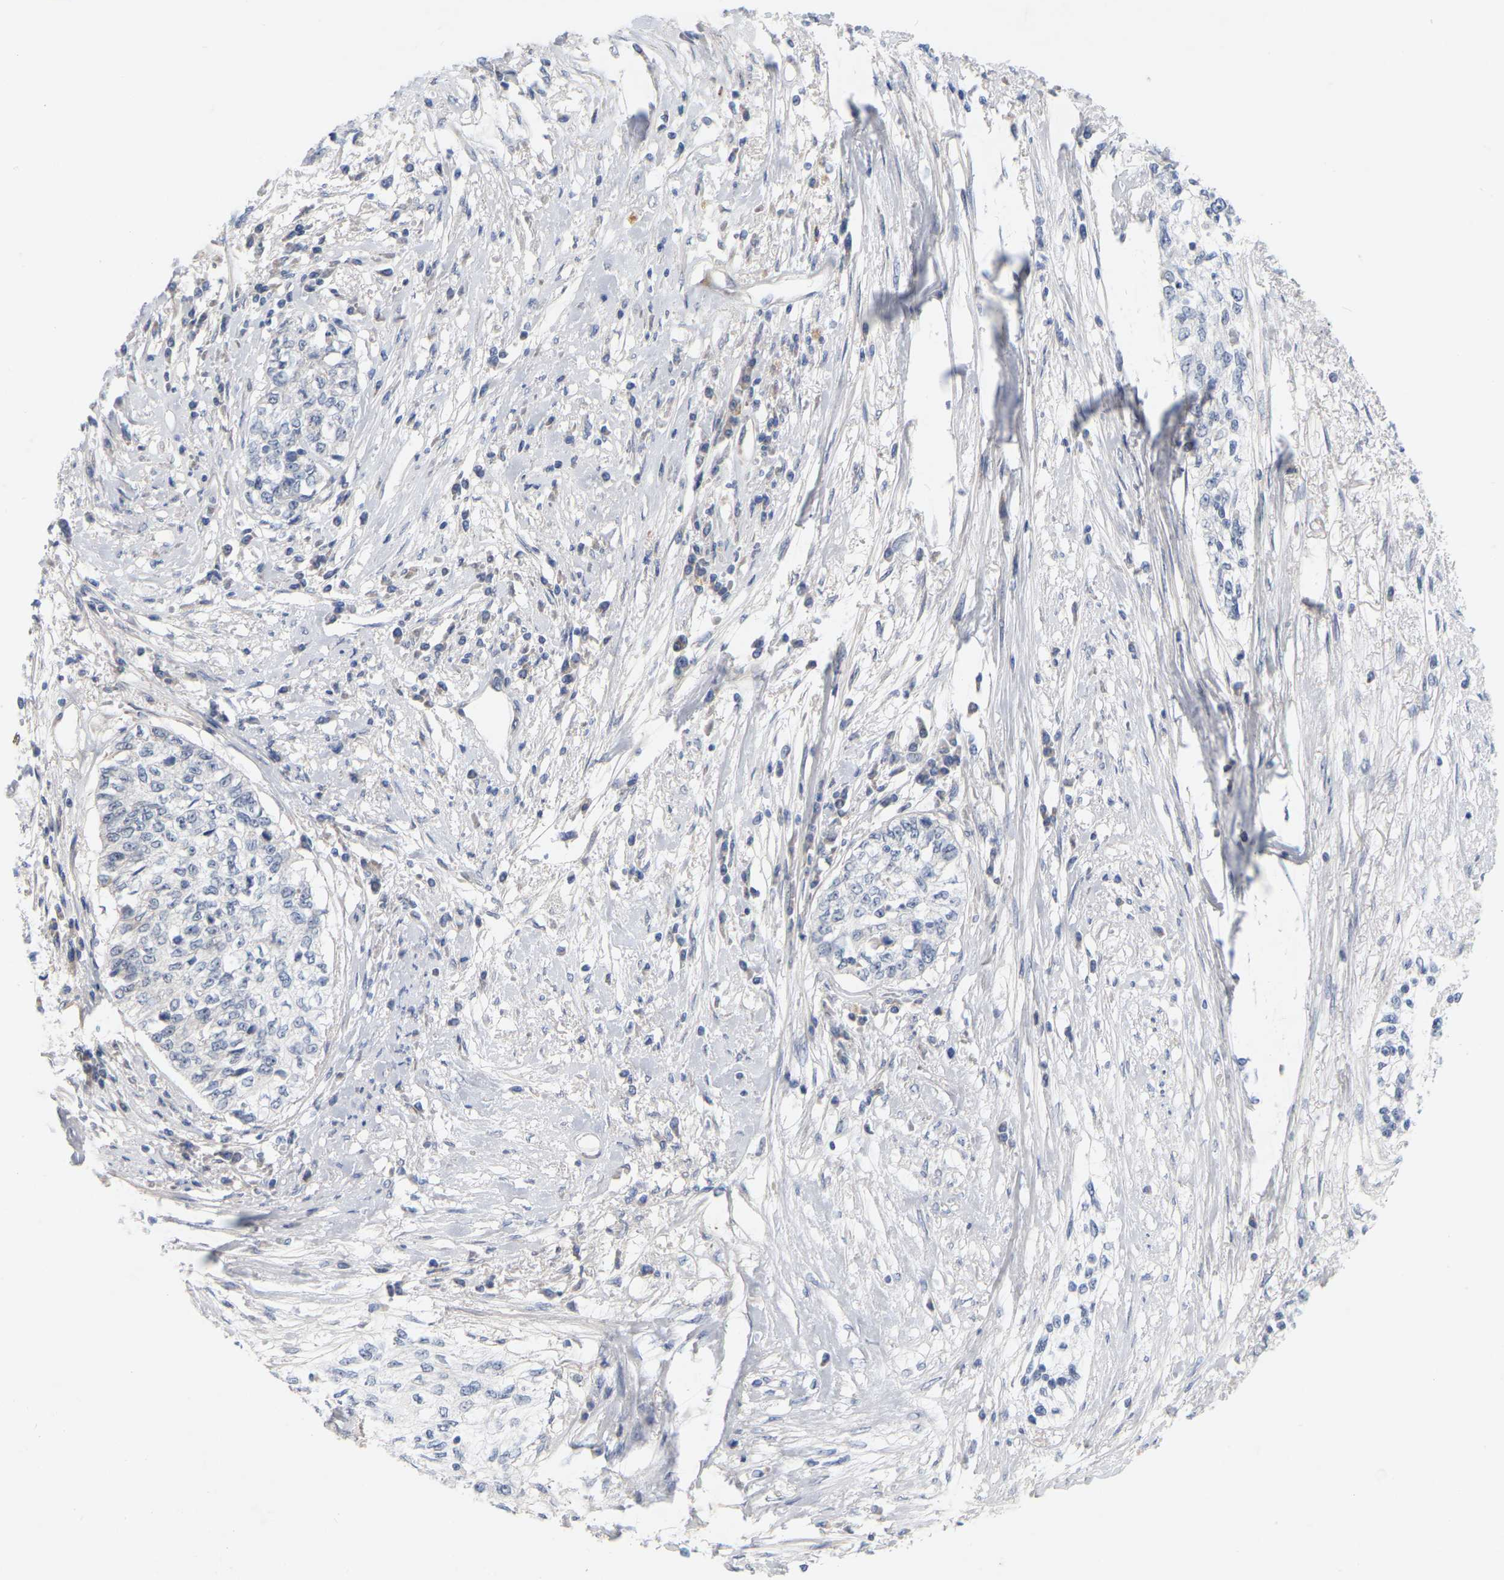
{"staining": {"intensity": "negative", "quantity": "none", "location": "none"}, "tissue": "cervical cancer", "cell_type": "Tumor cells", "image_type": "cancer", "snomed": [{"axis": "morphology", "description": "Squamous cell carcinoma, NOS"}, {"axis": "topography", "description": "Cervix"}], "caption": "High power microscopy photomicrograph of an immunohistochemistry (IHC) histopathology image of cervical squamous cell carcinoma, revealing no significant expression in tumor cells.", "gene": "MINDY4", "patient": {"sex": "female", "age": 57}}